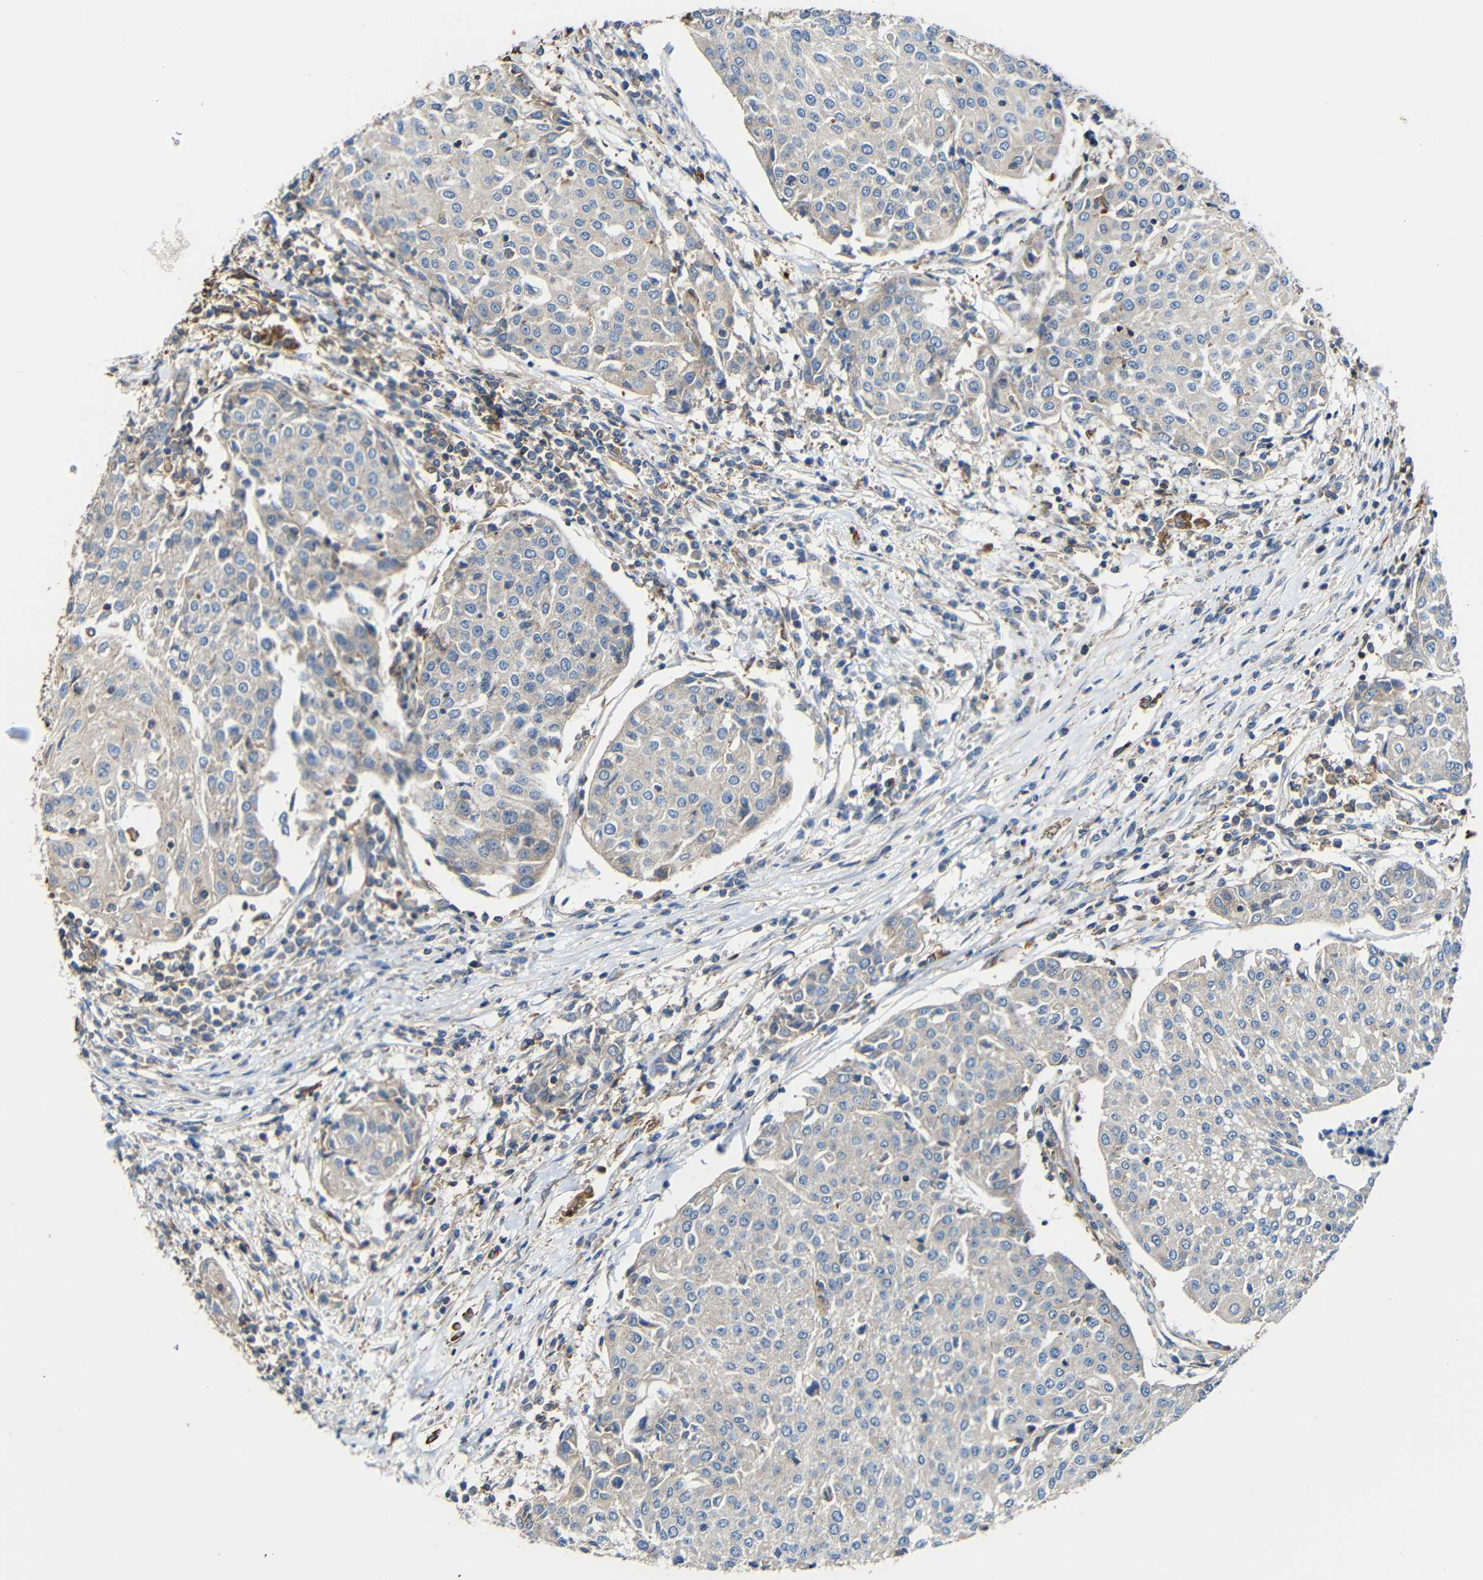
{"staining": {"intensity": "negative", "quantity": "none", "location": "none"}, "tissue": "urothelial cancer", "cell_type": "Tumor cells", "image_type": "cancer", "snomed": [{"axis": "morphology", "description": "Urothelial carcinoma, High grade"}, {"axis": "topography", "description": "Urinary bladder"}], "caption": "The micrograph demonstrates no significant positivity in tumor cells of urothelial cancer. (DAB (3,3'-diaminobenzidine) IHC with hematoxylin counter stain).", "gene": "RHOT2", "patient": {"sex": "female", "age": 85}}